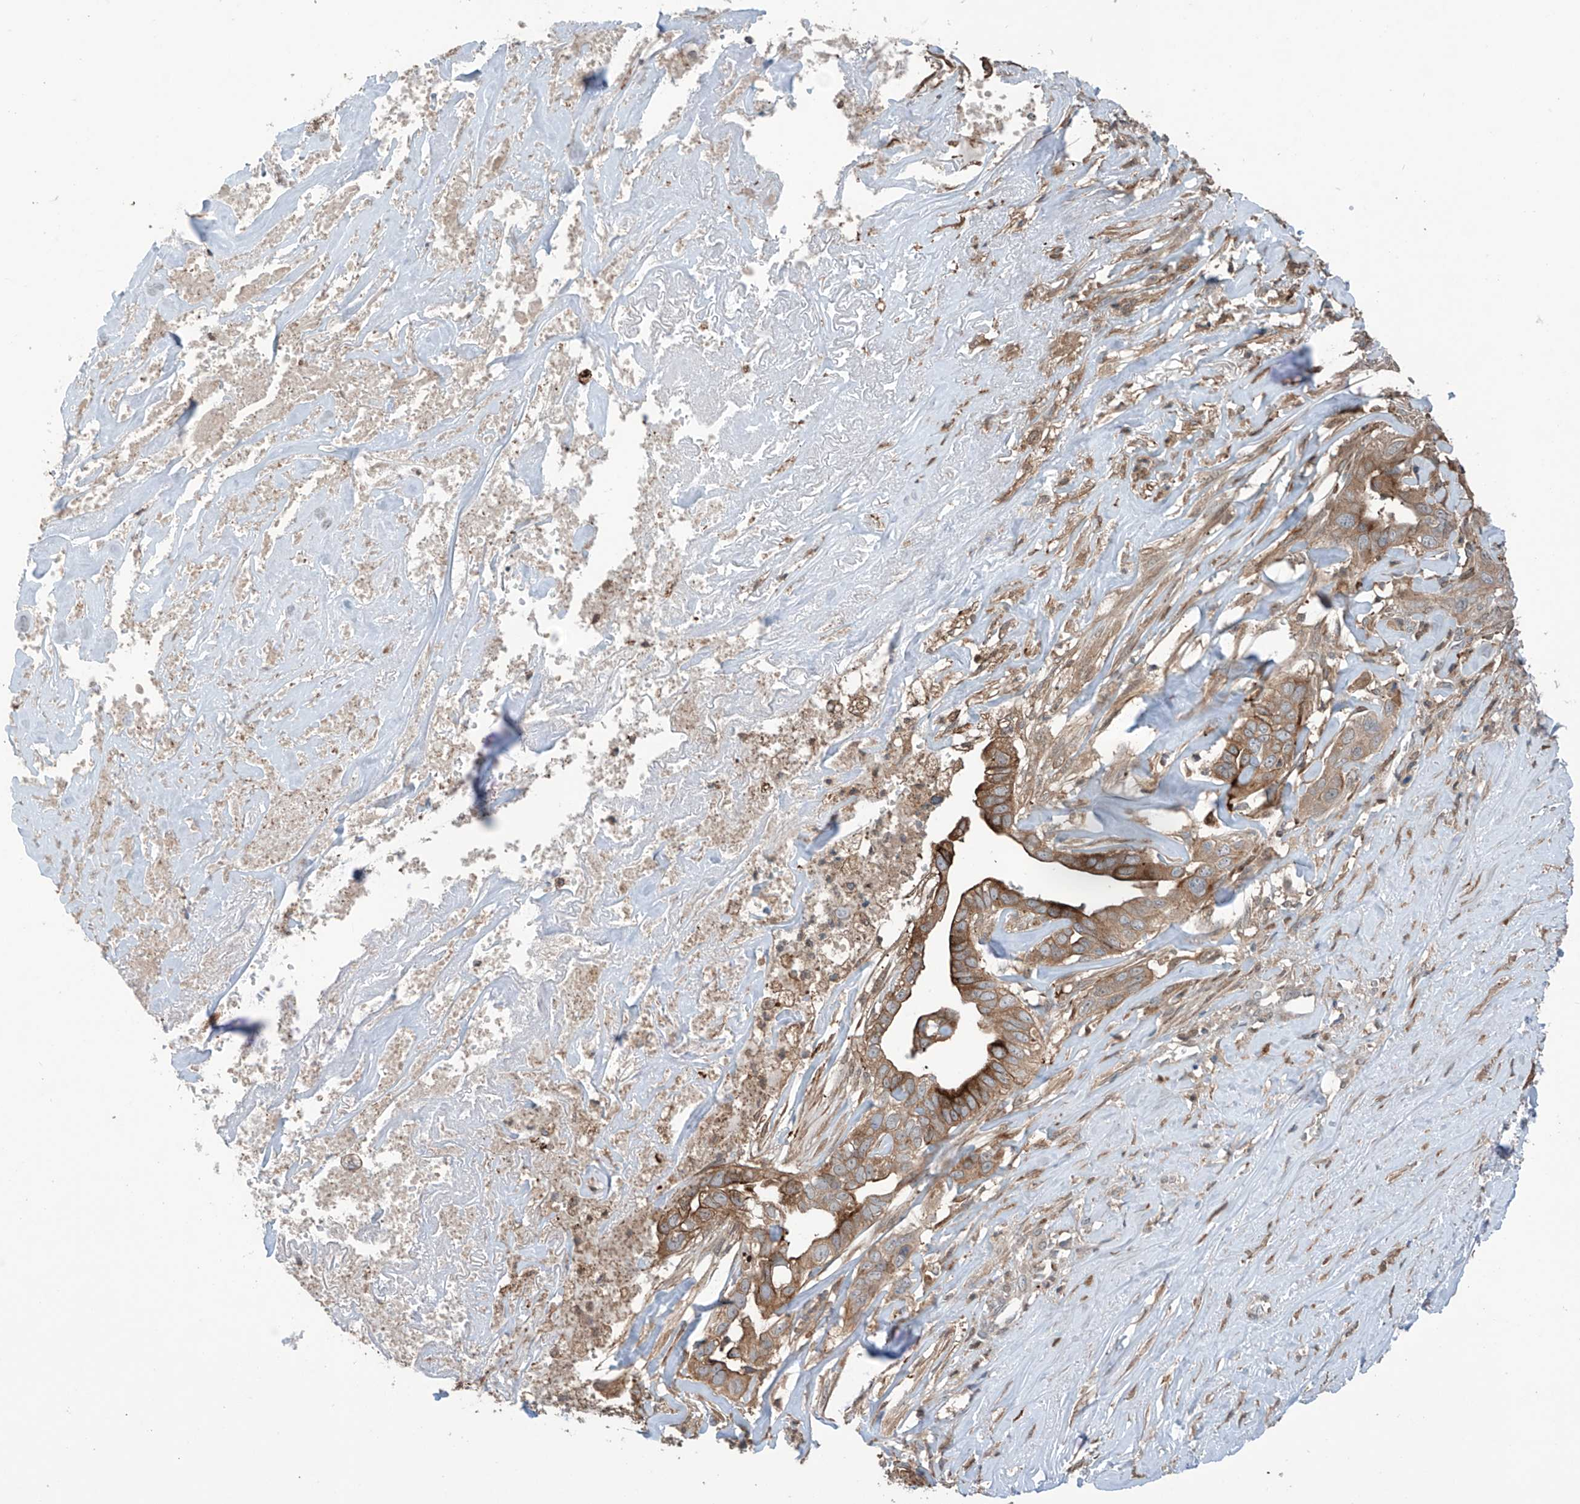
{"staining": {"intensity": "moderate", "quantity": ">75%", "location": "cytoplasmic/membranous"}, "tissue": "liver cancer", "cell_type": "Tumor cells", "image_type": "cancer", "snomed": [{"axis": "morphology", "description": "Cholangiocarcinoma"}, {"axis": "topography", "description": "Liver"}], "caption": "Liver cholangiocarcinoma stained with a brown dye demonstrates moderate cytoplasmic/membranous positive expression in about >75% of tumor cells.", "gene": "SAMD3", "patient": {"sex": "female", "age": 79}}